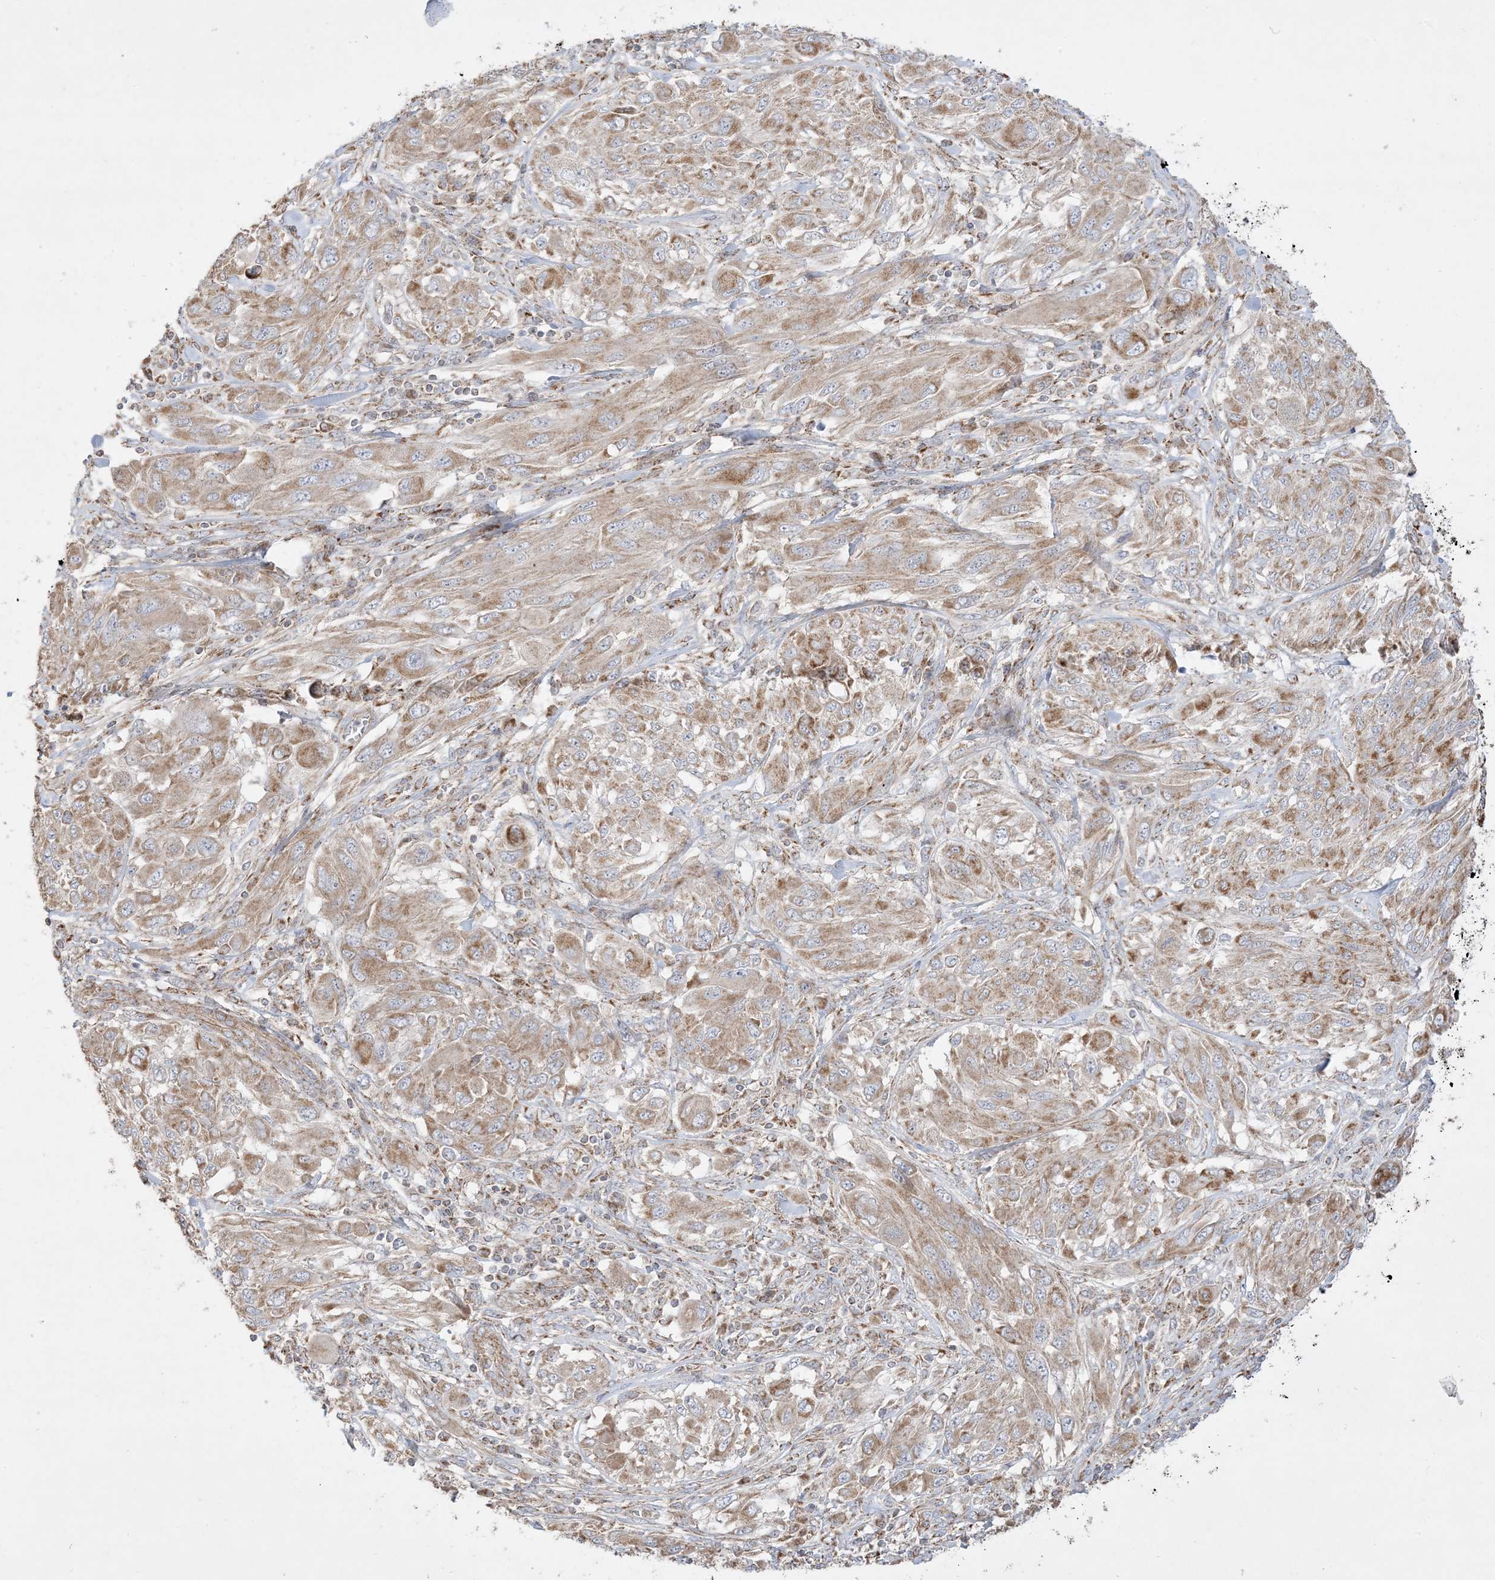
{"staining": {"intensity": "moderate", "quantity": ">75%", "location": "cytoplasmic/membranous"}, "tissue": "melanoma", "cell_type": "Tumor cells", "image_type": "cancer", "snomed": [{"axis": "morphology", "description": "Malignant melanoma, NOS"}, {"axis": "topography", "description": "Skin"}], "caption": "High-power microscopy captured an immunohistochemistry (IHC) histopathology image of malignant melanoma, revealing moderate cytoplasmic/membranous staining in approximately >75% of tumor cells.", "gene": "NDUFAF3", "patient": {"sex": "female", "age": 91}}